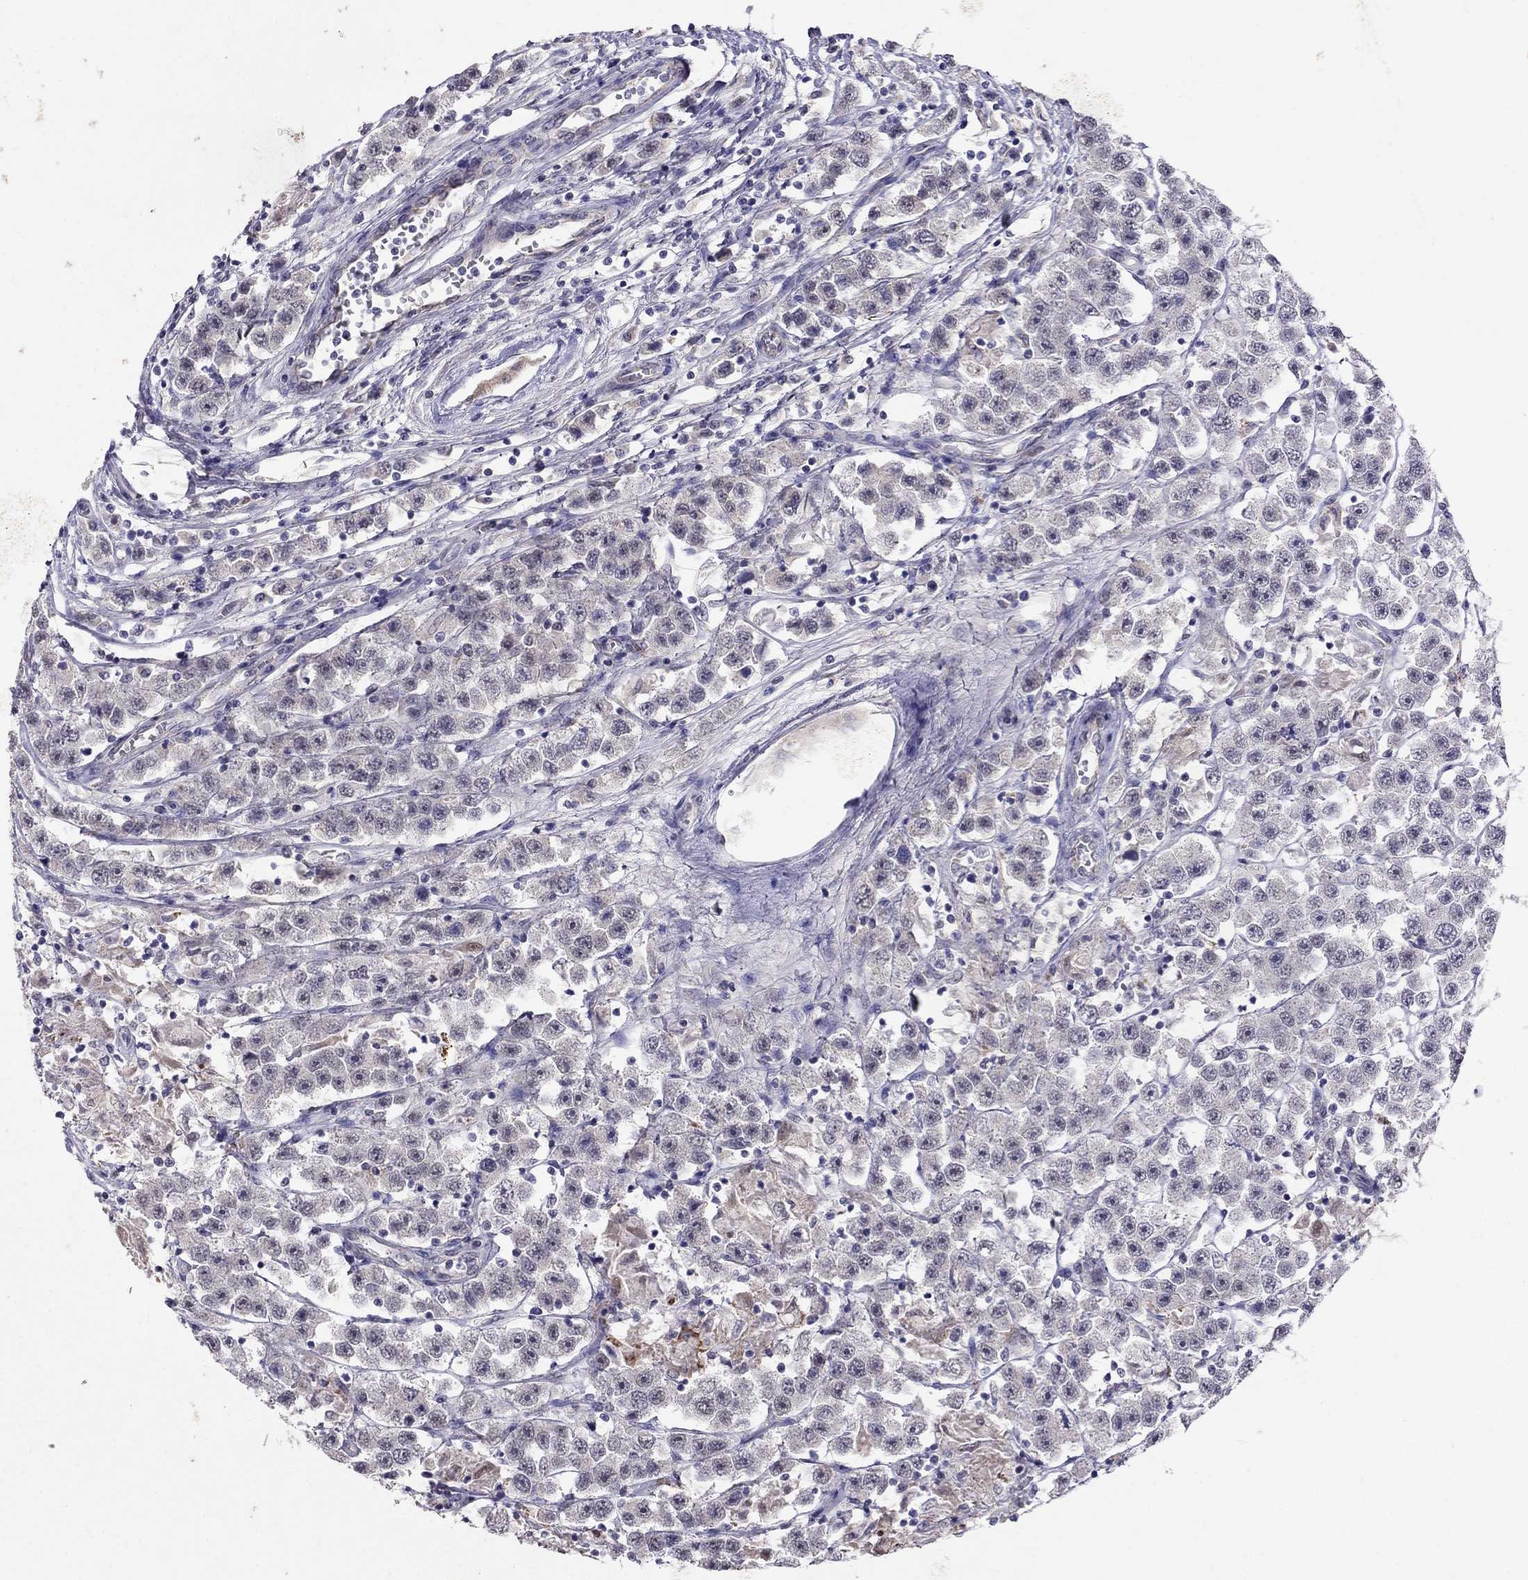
{"staining": {"intensity": "negative", "quantity": "none", "location": "none"}, "tissue": "testis cancer", "cell_type": "Tumor cells", "image_type": "cancer", "snomed": [{"axis": "morphology", "description": "Seminoma, NOS"}, {"axis": "topography", "description": "Testis"}], "caption": "Tumor cells are negative for brown protein staining in testis seminoma.", "gene": "MYO3B", "patient": {"sex": "male", "age": 45}}